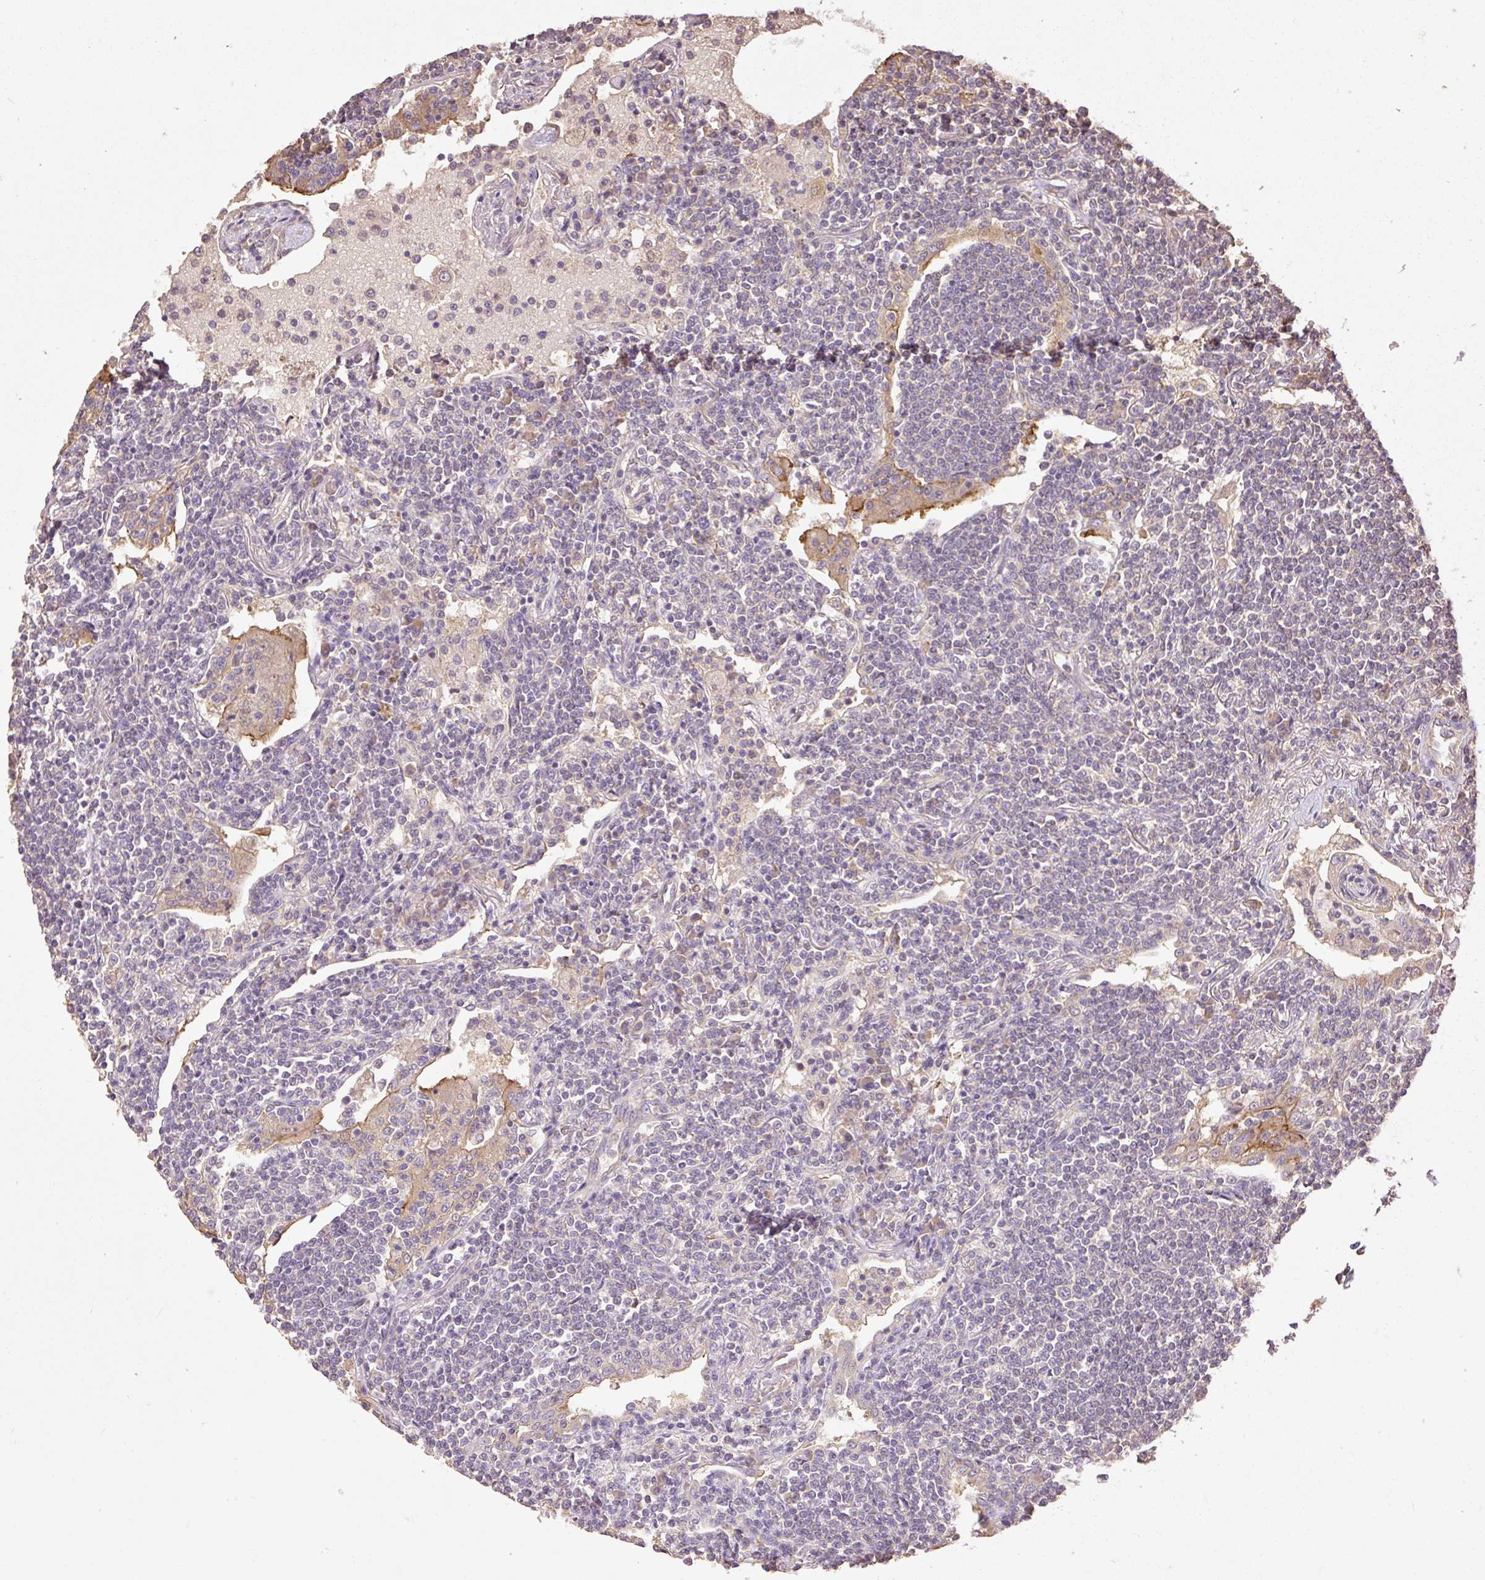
{"staining": {"intensity": "negative", "quantity": "none", "location": "none"}, "tissue": "lymphoma", "cell_type": "Tumor cells", "image_type": "cancer", "snomed": [{"axis": "morphology", "description": "Malignant lymphoma, non-Hodgkin's type, Low grade"}, {"axis": "topography", "description": "Lung"}], "caption": "This is an IHC histopathology image of lymphoma. There is no positivity in tumor cells.", "gene": "DESI1", "patient": {"sex": "female", "age": 71}}